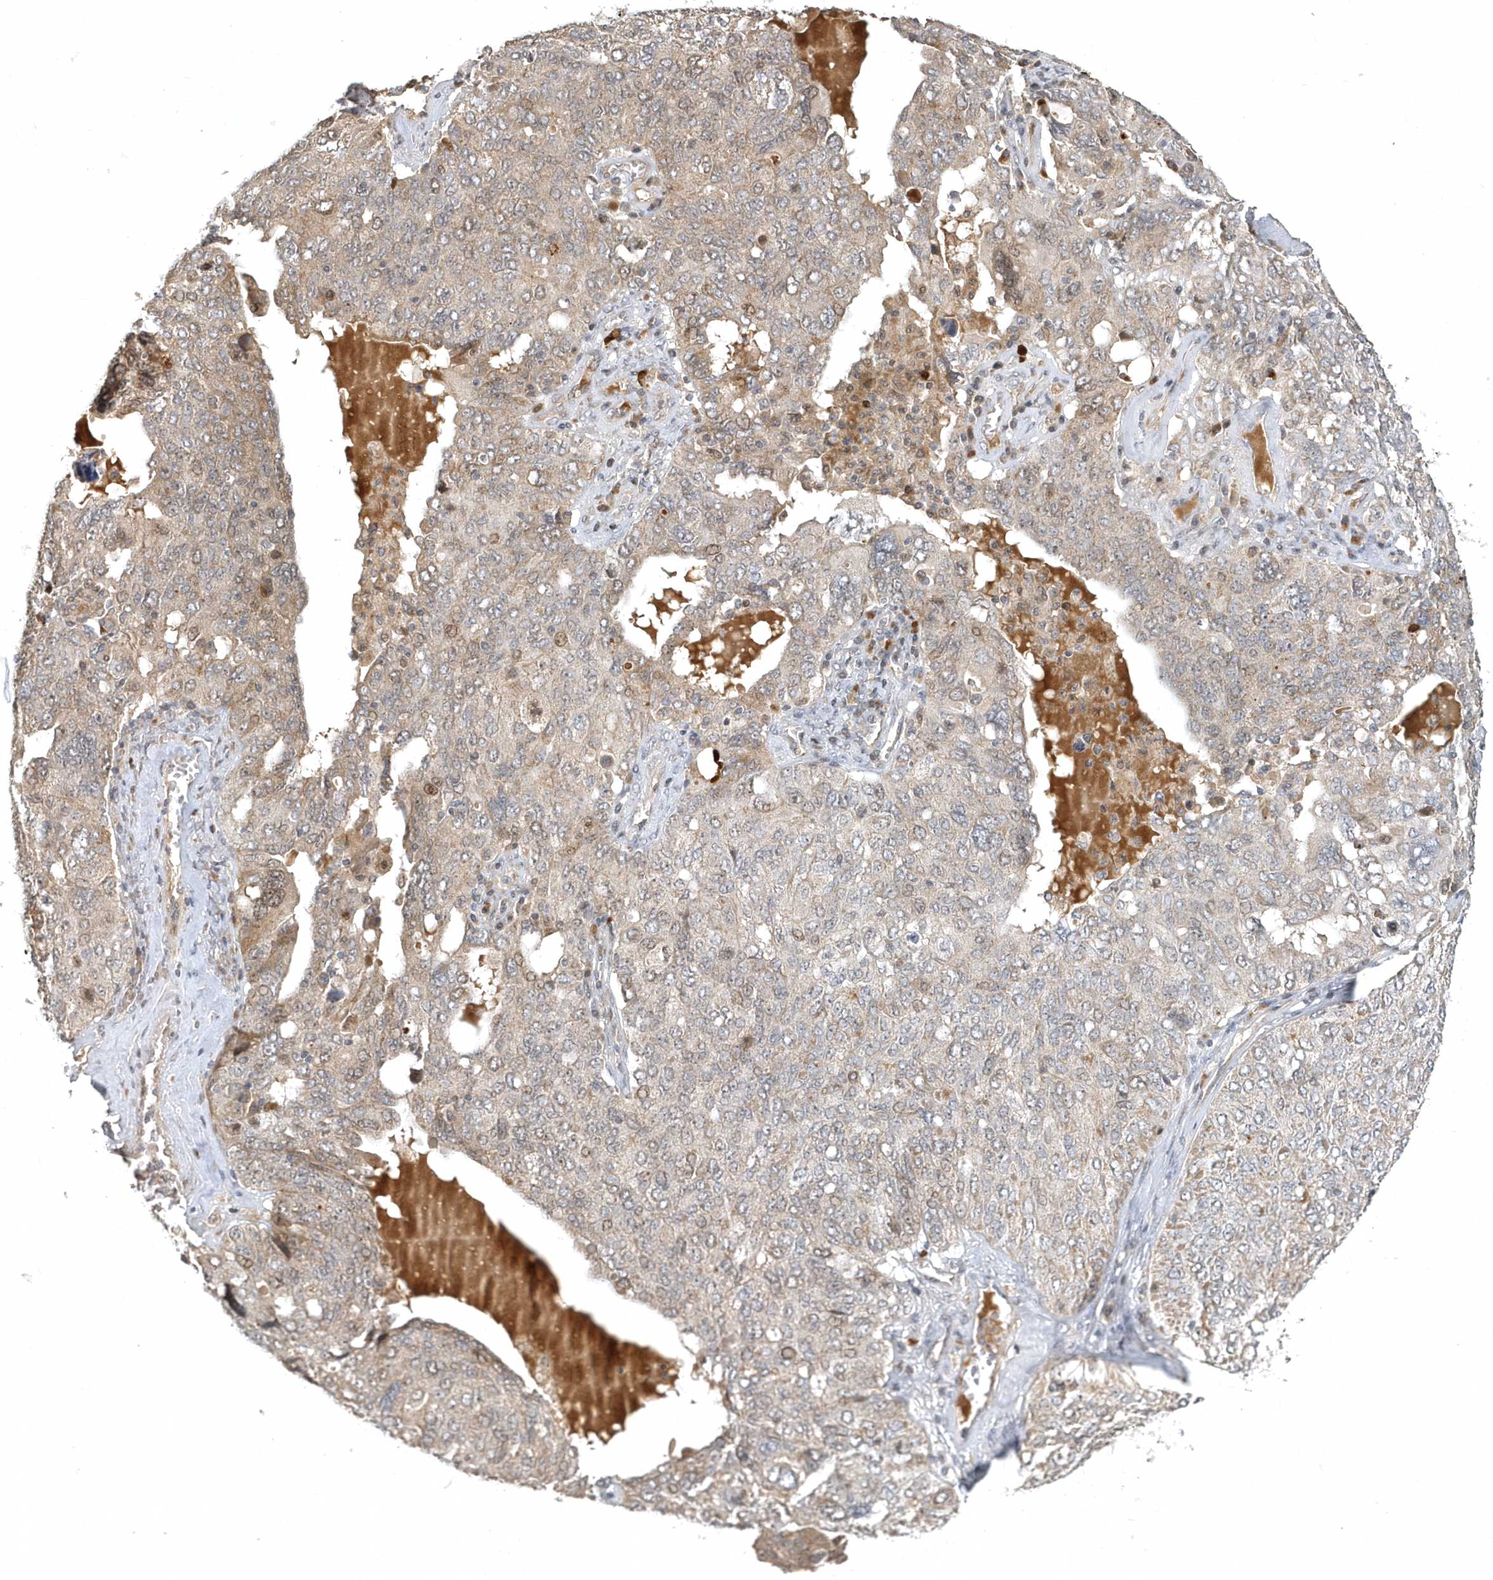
{"staining": {"intensity": "weak", "quantity": "25%-75%", "location": "cytoplasmic/membranous,nuclear"}, "tissue": "ovarian cancer", "cell_type": "Tumor cells", "image_type": "cancer", "snomed": [{"axis": "morphology", "description": "Carcinoma, endometroid"}, {"axis": "topography", "description": "Ovary"}], "caption": "High-magnification brightfield microscopy of endometroid carcinoma (ovarian) stained with DAB (brown) and counterstained with hematoxylin (blue). tumor cells exhibit weak cytoplasmic/membranous and nuclear staining is present in about25%-75% of cells.", "gene": "TRAIP", "patient": {"sex": "female", "age": 62}}